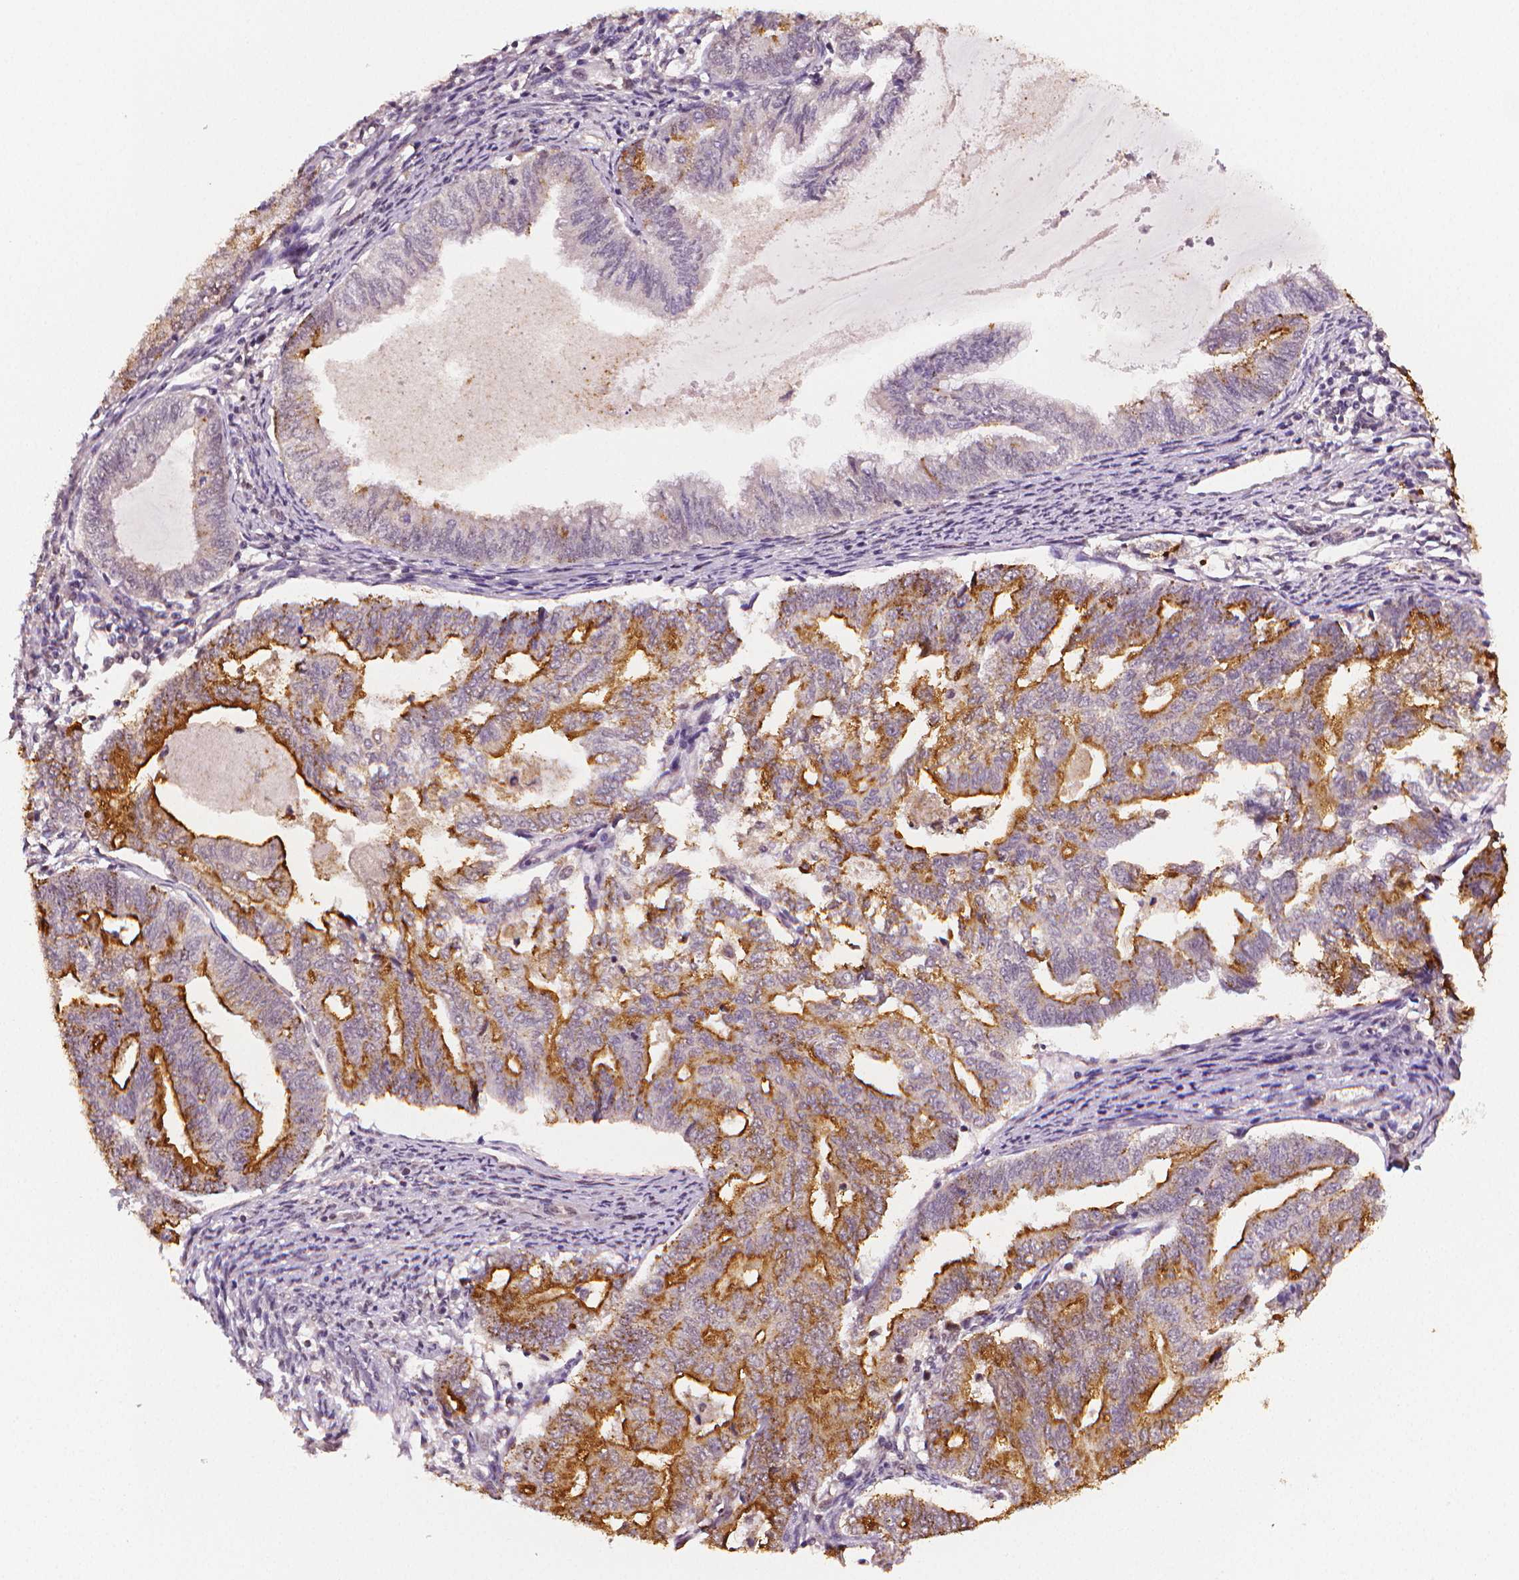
{"staining": {"intensity": "strong", "quantity": "25%-75%", "location": "cytoplasmic/membranous"}, "tissue": "endometrial cancer", "cell_type": "Tumor cells", "image_type": "cancer", "snomed": [{"axis": "morphology", "description": "Adenocarcinoma, NOS"}, {"axis": "topography", "description": "Endometrium"}], "caption": "Brown immunohistochemical staining in human adenocarcinoma (endometrial) demonstrates strong cytoplasmic/membranous staining in about 25%-75% of tumor cells. (IHC, brightfield microscopy, high magnification).", "gene": "STAT3", "patient": {"sex": "female", "age": 79}}